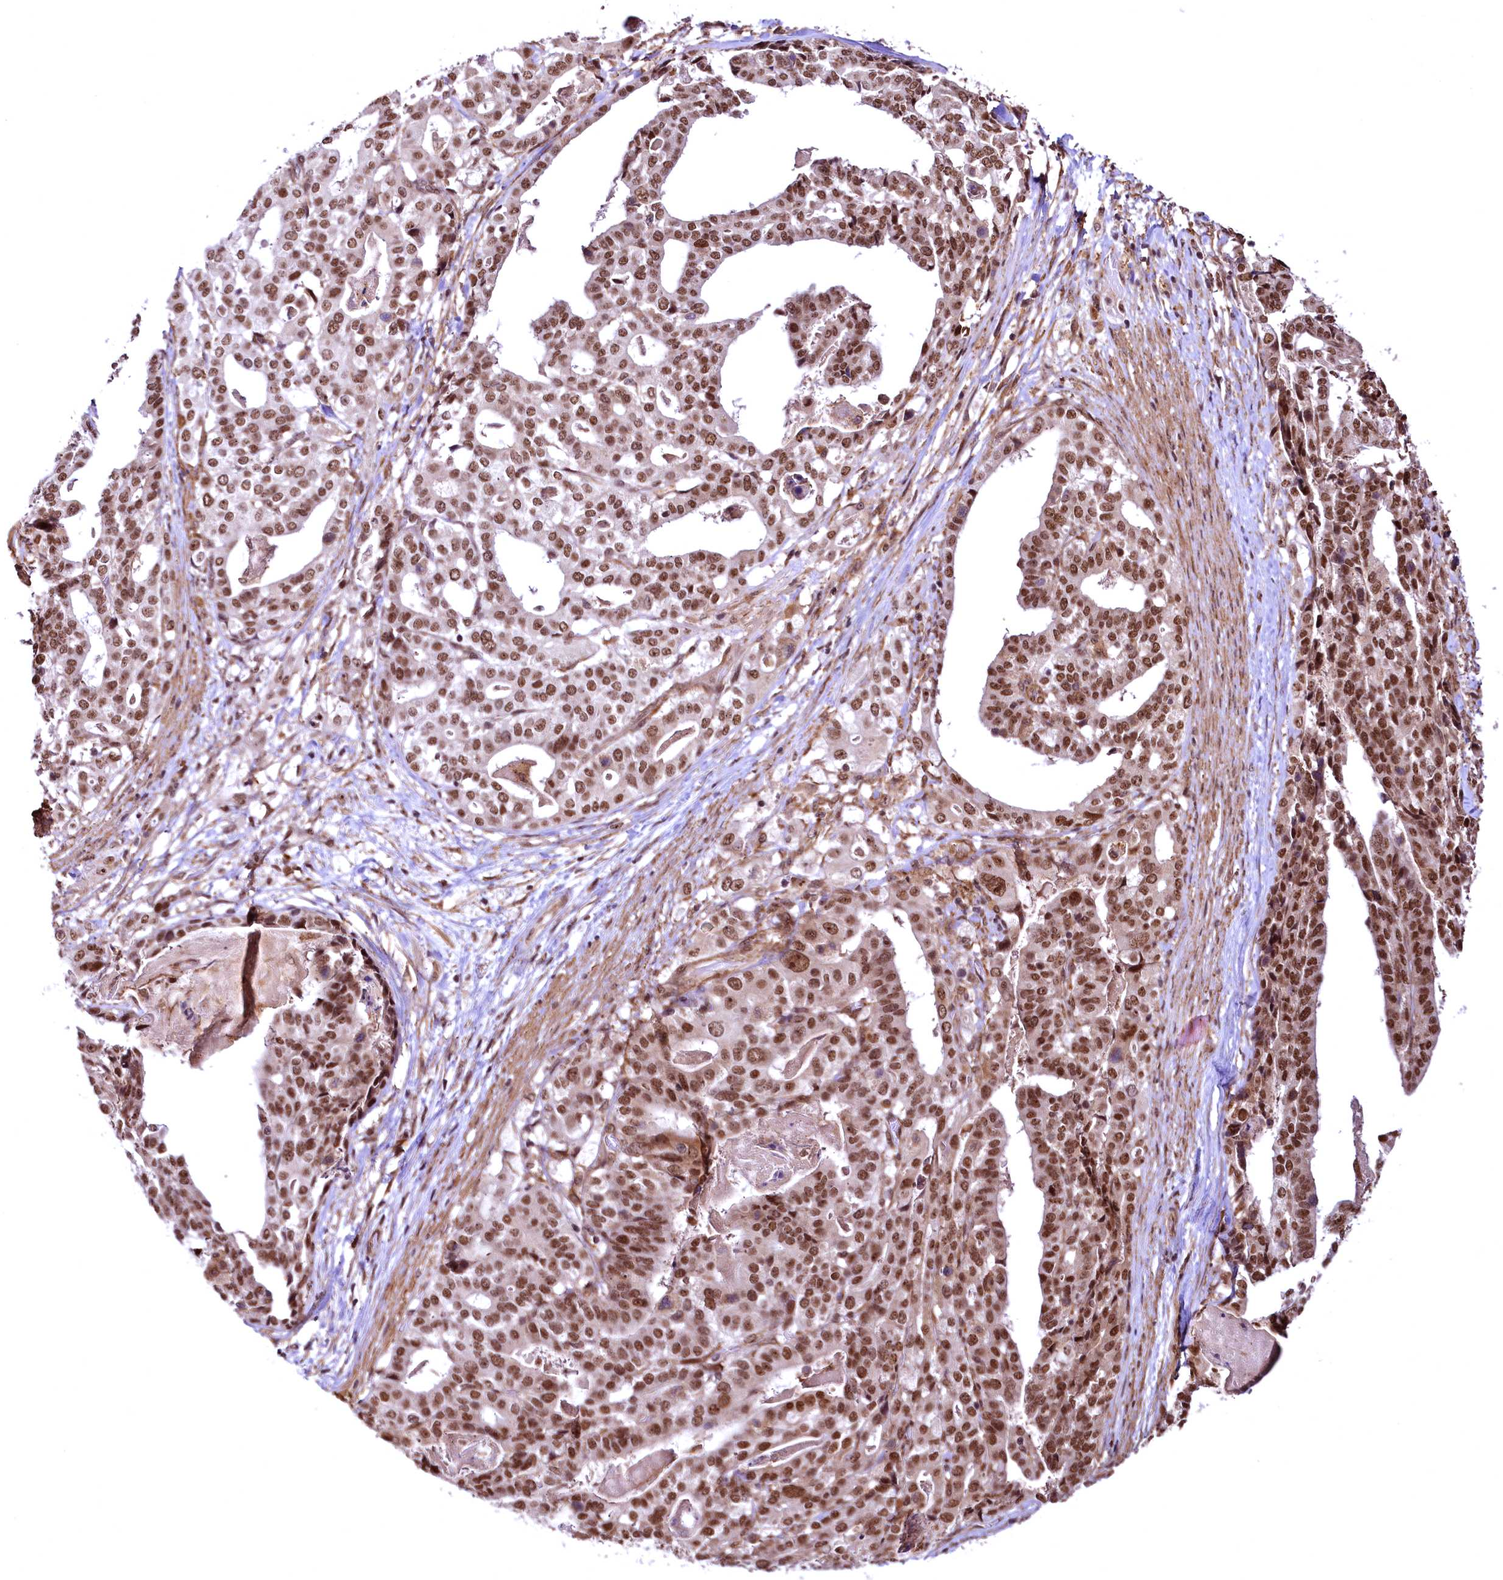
{"staining": {"intensity": "strong", "quantity": ">75%", "location": "nuclear"}, "tissue": "stomach cancer", "cell_type": "Tumor cells", "image_type": "cancer", "snomed": [{"axis": "morphology", "description": "Adenocarcinoma, NOS"}, {"axis": "topography", "description": "Stomach"}], "caption": "Human adenocarcinoma (stomach) stained with a protein marker shows strong staining in tumor cells.", "gene": "PDS5B", "patient": {"sex": "male", "age": 48}}